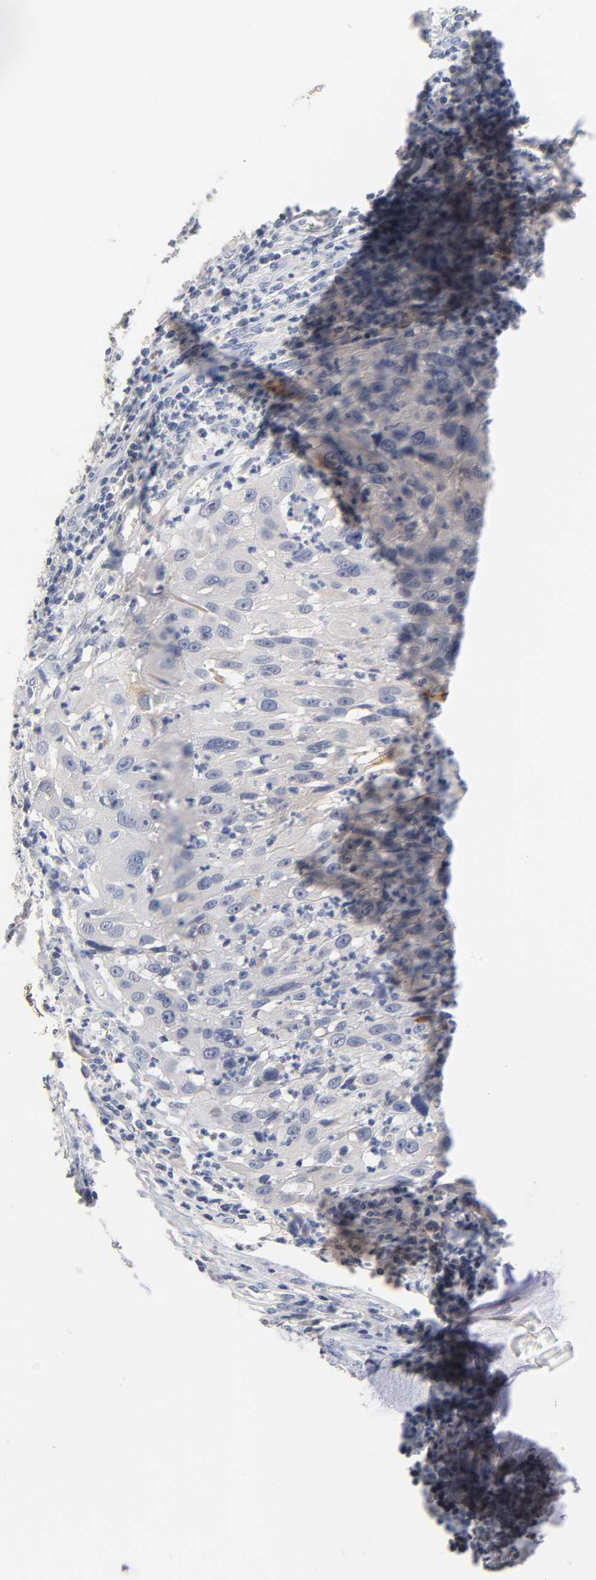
{"staining": {"intensity": "negative", "quantity": "none", "location": "none"}, "tissue": "cervical cancer", "cell_type": "Tumor cells", "image_type": "cancer", "snomed": [{"axis": "morphology", "description": "Squamous cell carcinoma, NOS"}, {"axis": "topography", "description": "Cervix"}], "caption": "Immunohistochemical staining of human cervical squamous cell carcinoma exhibits no significant staining in tumor cells.", "gene": "OVOL1", "patient": {"sex": "female", "age": 32}}